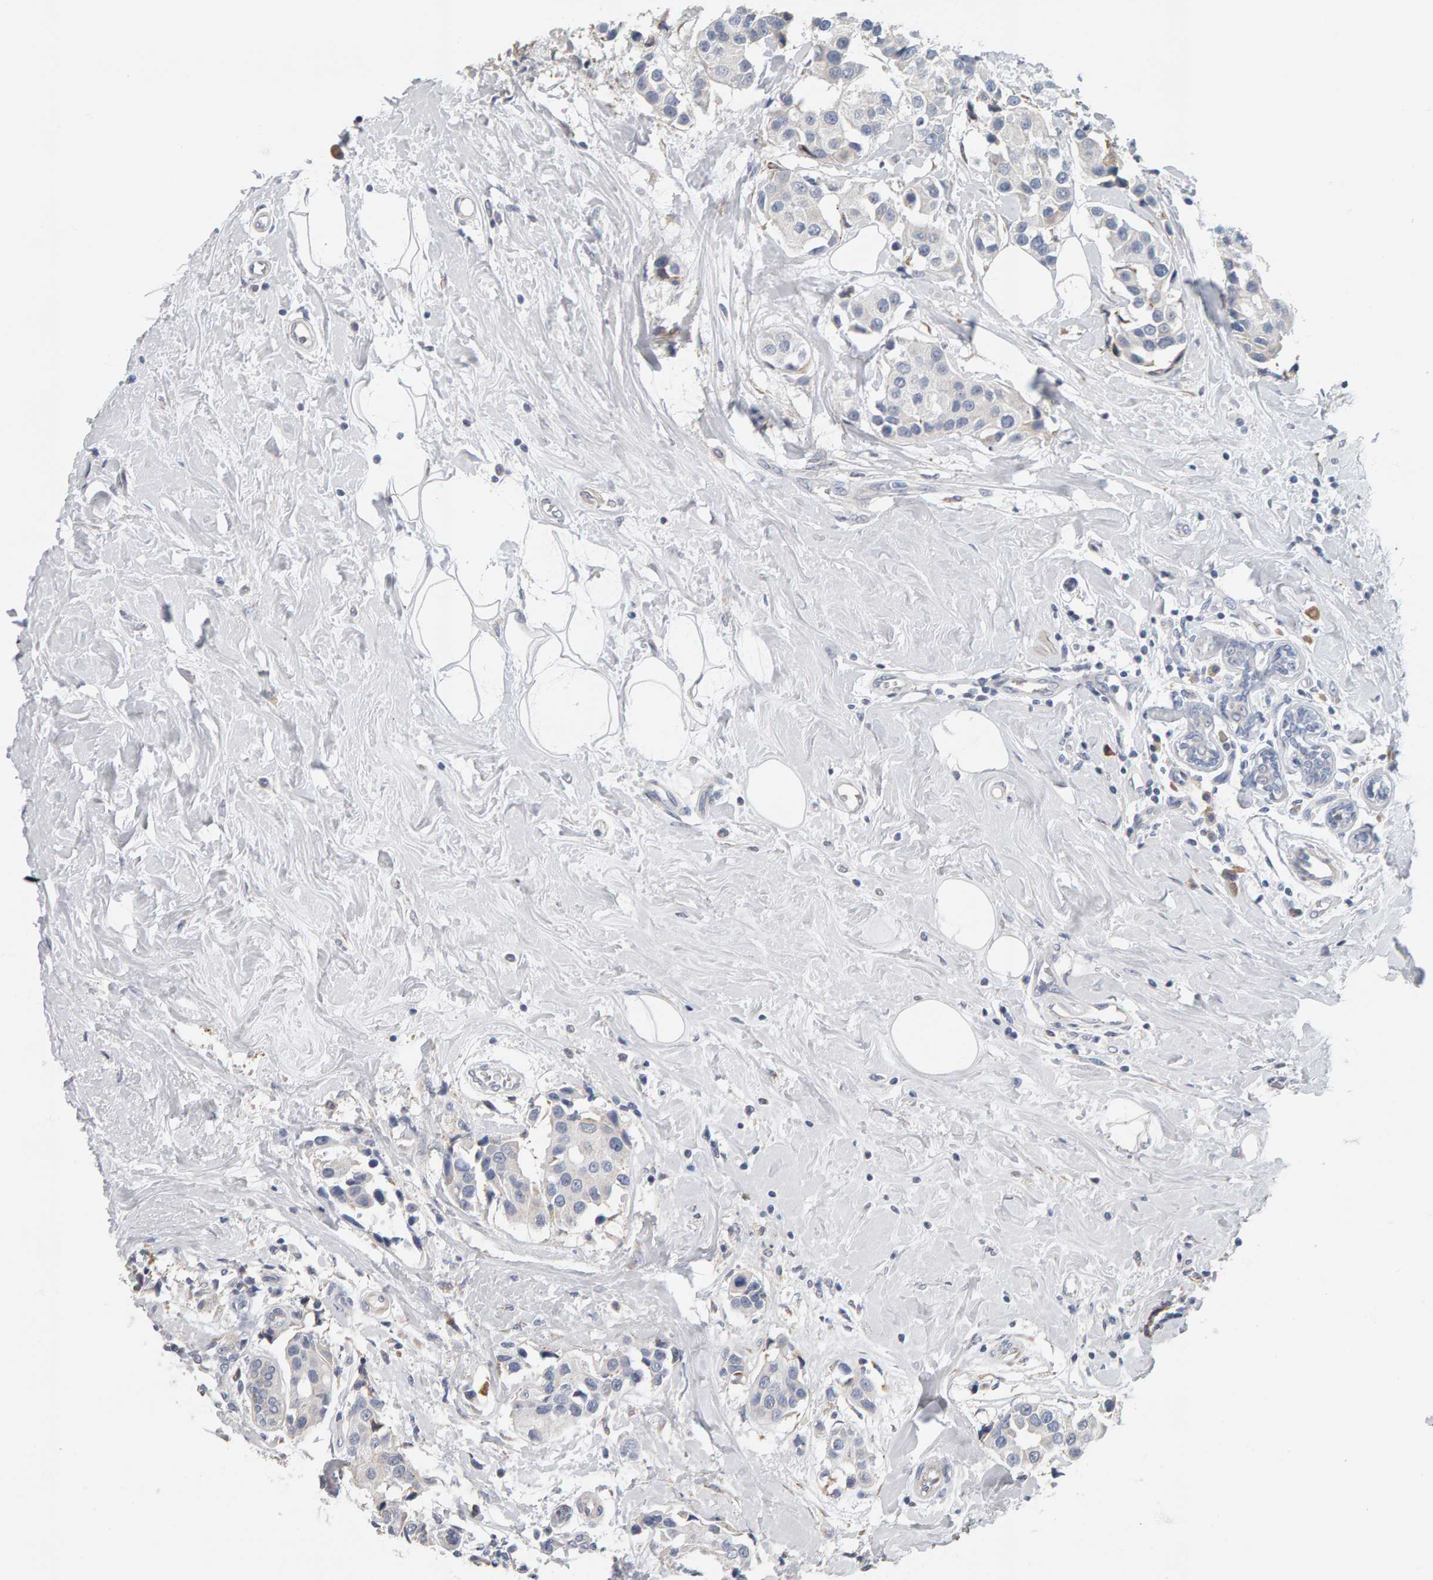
{"staining": {"intensity": "negative", "quantity": "none", "location": "none"}, "tissue": "breast cancer", "cell_type": "Tumor cells", "image_type": "cancer", "snomed": [{"axis": "morphology", "description": "Normal tissue, NOS"}, {"axis": "morphology", "description": "Duct carcinoma"}, {"axis": "topography", "description": "Breast"}], "caption": "A high-resolution histopathology image shows immunohistochemistry (IHC) staining of breast cancer, which shows no significant staining in tumor cells. The staining was performed using DAB (3,3'-diaminobenzidine) to visualize the protein expression in brown, while the nuclei were stained in blue with hematoxylin (Magnification: 20x).", "gene": "ADHFE1", "patient": {"sex": "female", "age": 39}}